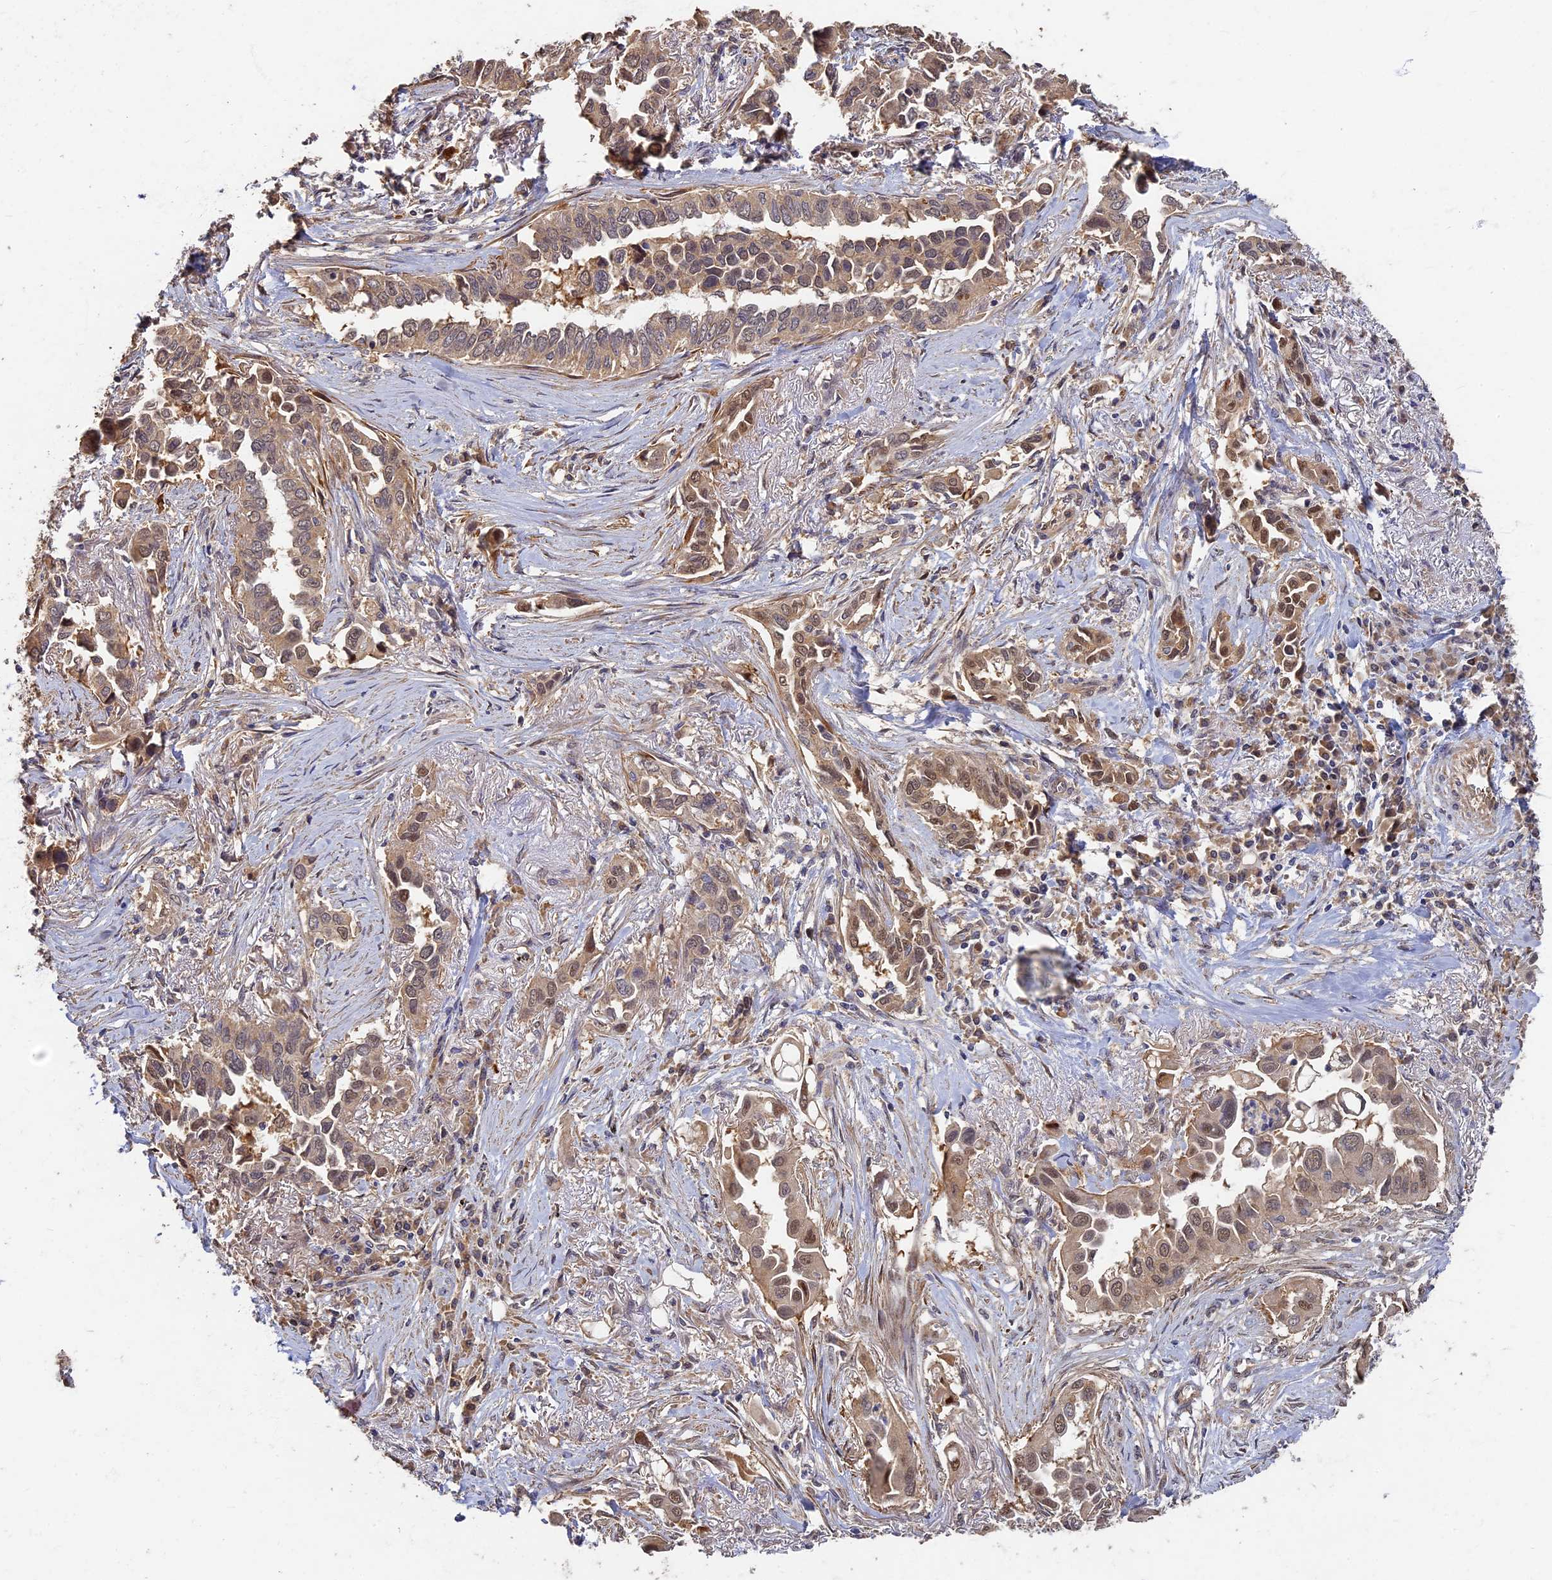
{"staining": {"intensity": "moderate", "quantity": "25%-75%", "location": "nuclear"}, "tissue": "lung cancer", "cell_type": "Tumor cells", "image_type": "cancer", "snomed": [{"axis": "morphology", "description": "Adenocarcinoma, NOS"}, {"axis": "topography", "description": "Lung"}], "caption": "Tumor cells exhibit medium levels of moderate nuclear positivity in about 25%-75% of cells in lung cancer (adenocarcinoma).", "gene": "RSPH3", "patient": {"sex": "female", "age": 76}}